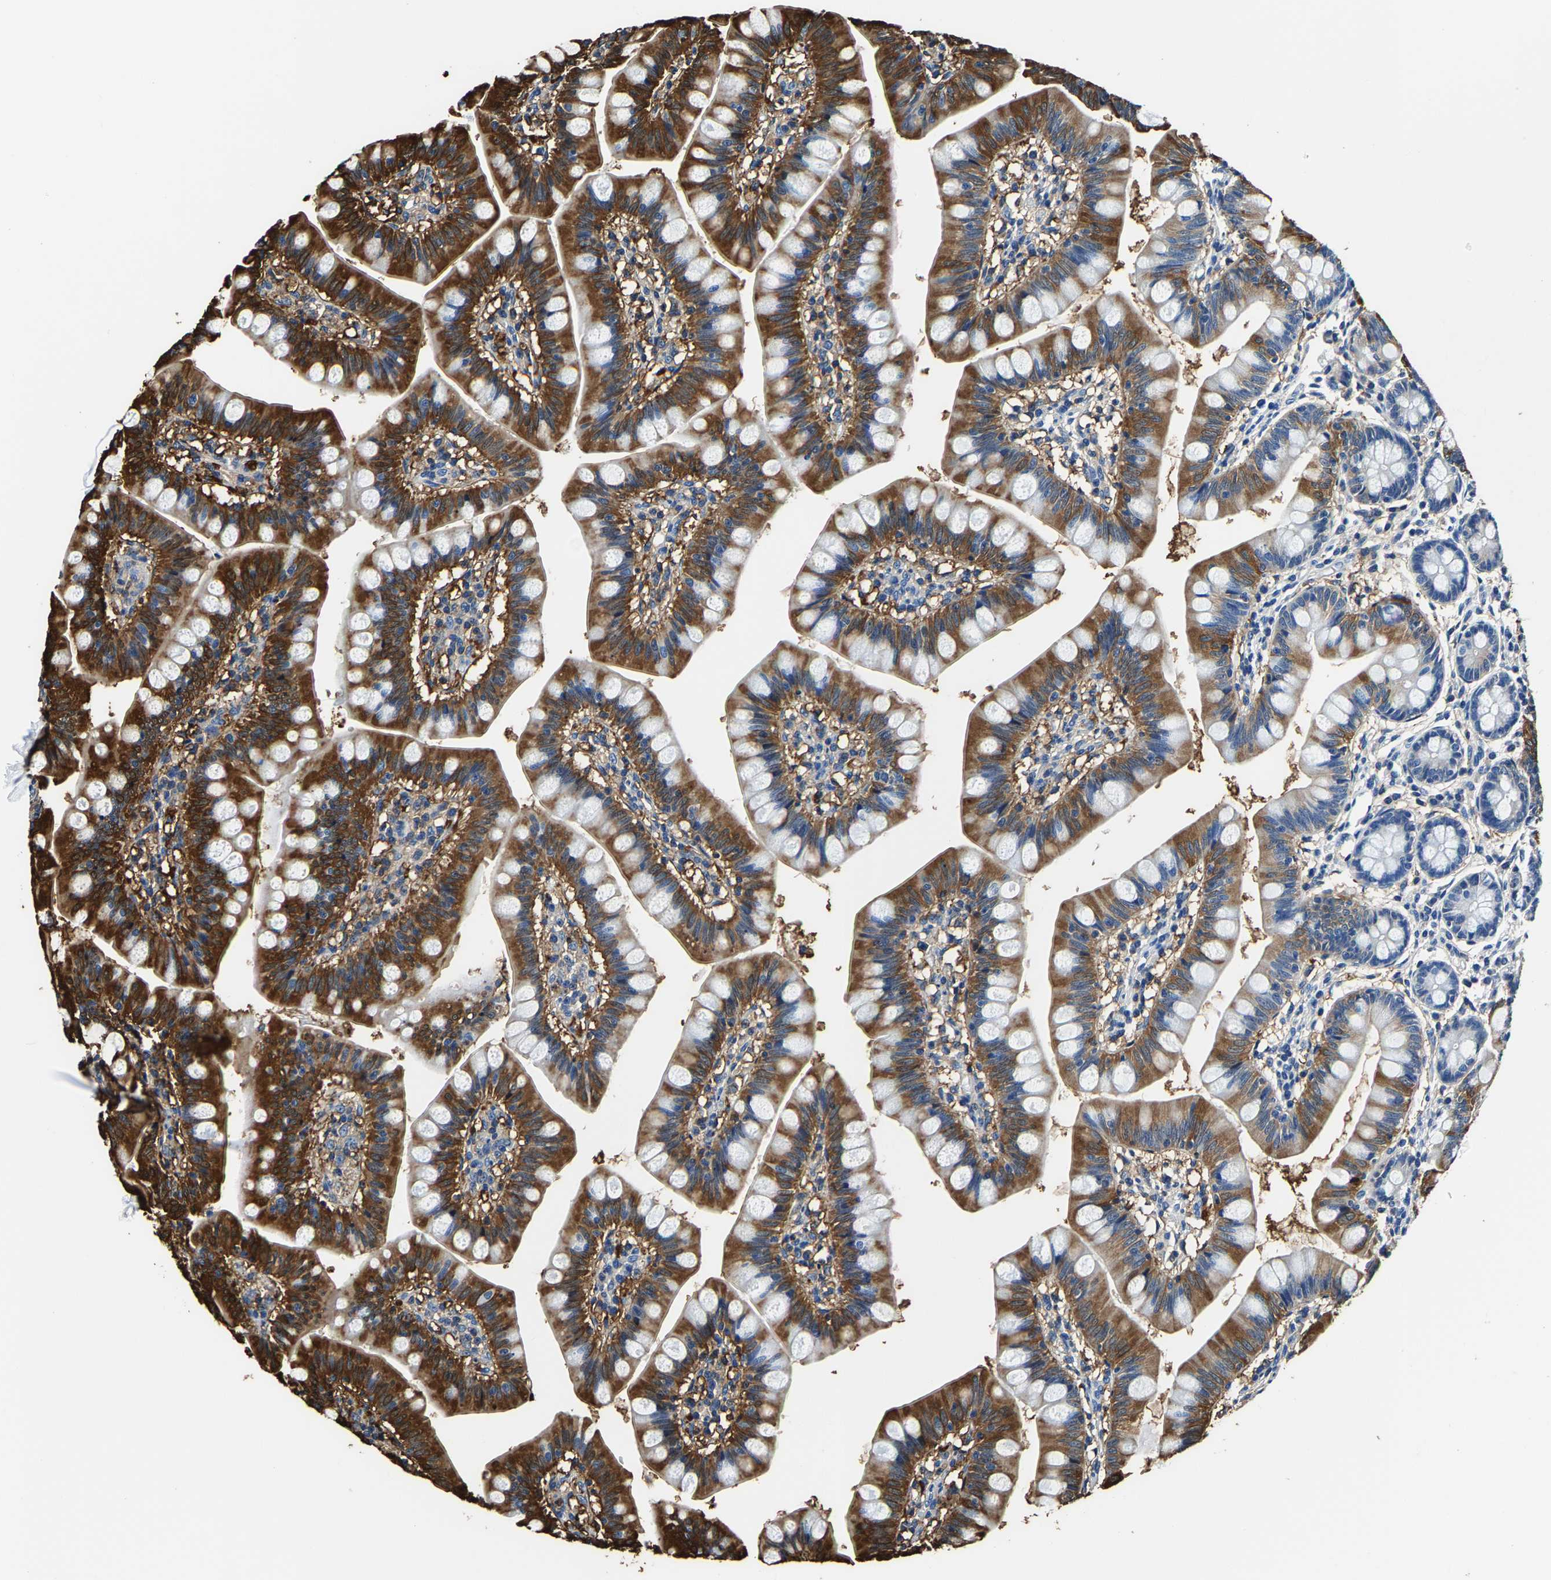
{"staining": {"intensity": "moderate", "quantity": ">75%", "location": "cytoplasmic/membranous"}, "tissue": "small intestine", "cell_type": "Glandular cells", "image_type": "normal", "snomed": [{"axis": "morphology", "description": "Normal tissue, NOS"}, {"axis": "topography", "description": "Small intestine"}], "caption": "Small intestine stained with immunohistochemistry reveals moderate cytoplasmic/membranous positivity in approximately >75% of glandular cells. The staining was performed using DAB (3,3'-diaminobenzidine), with brown indicating positive protein expression. Nuclei are stained blue with hematoxylin.", "gene": "ALDOB", "patient": {"sex": "male", "age": 7}}